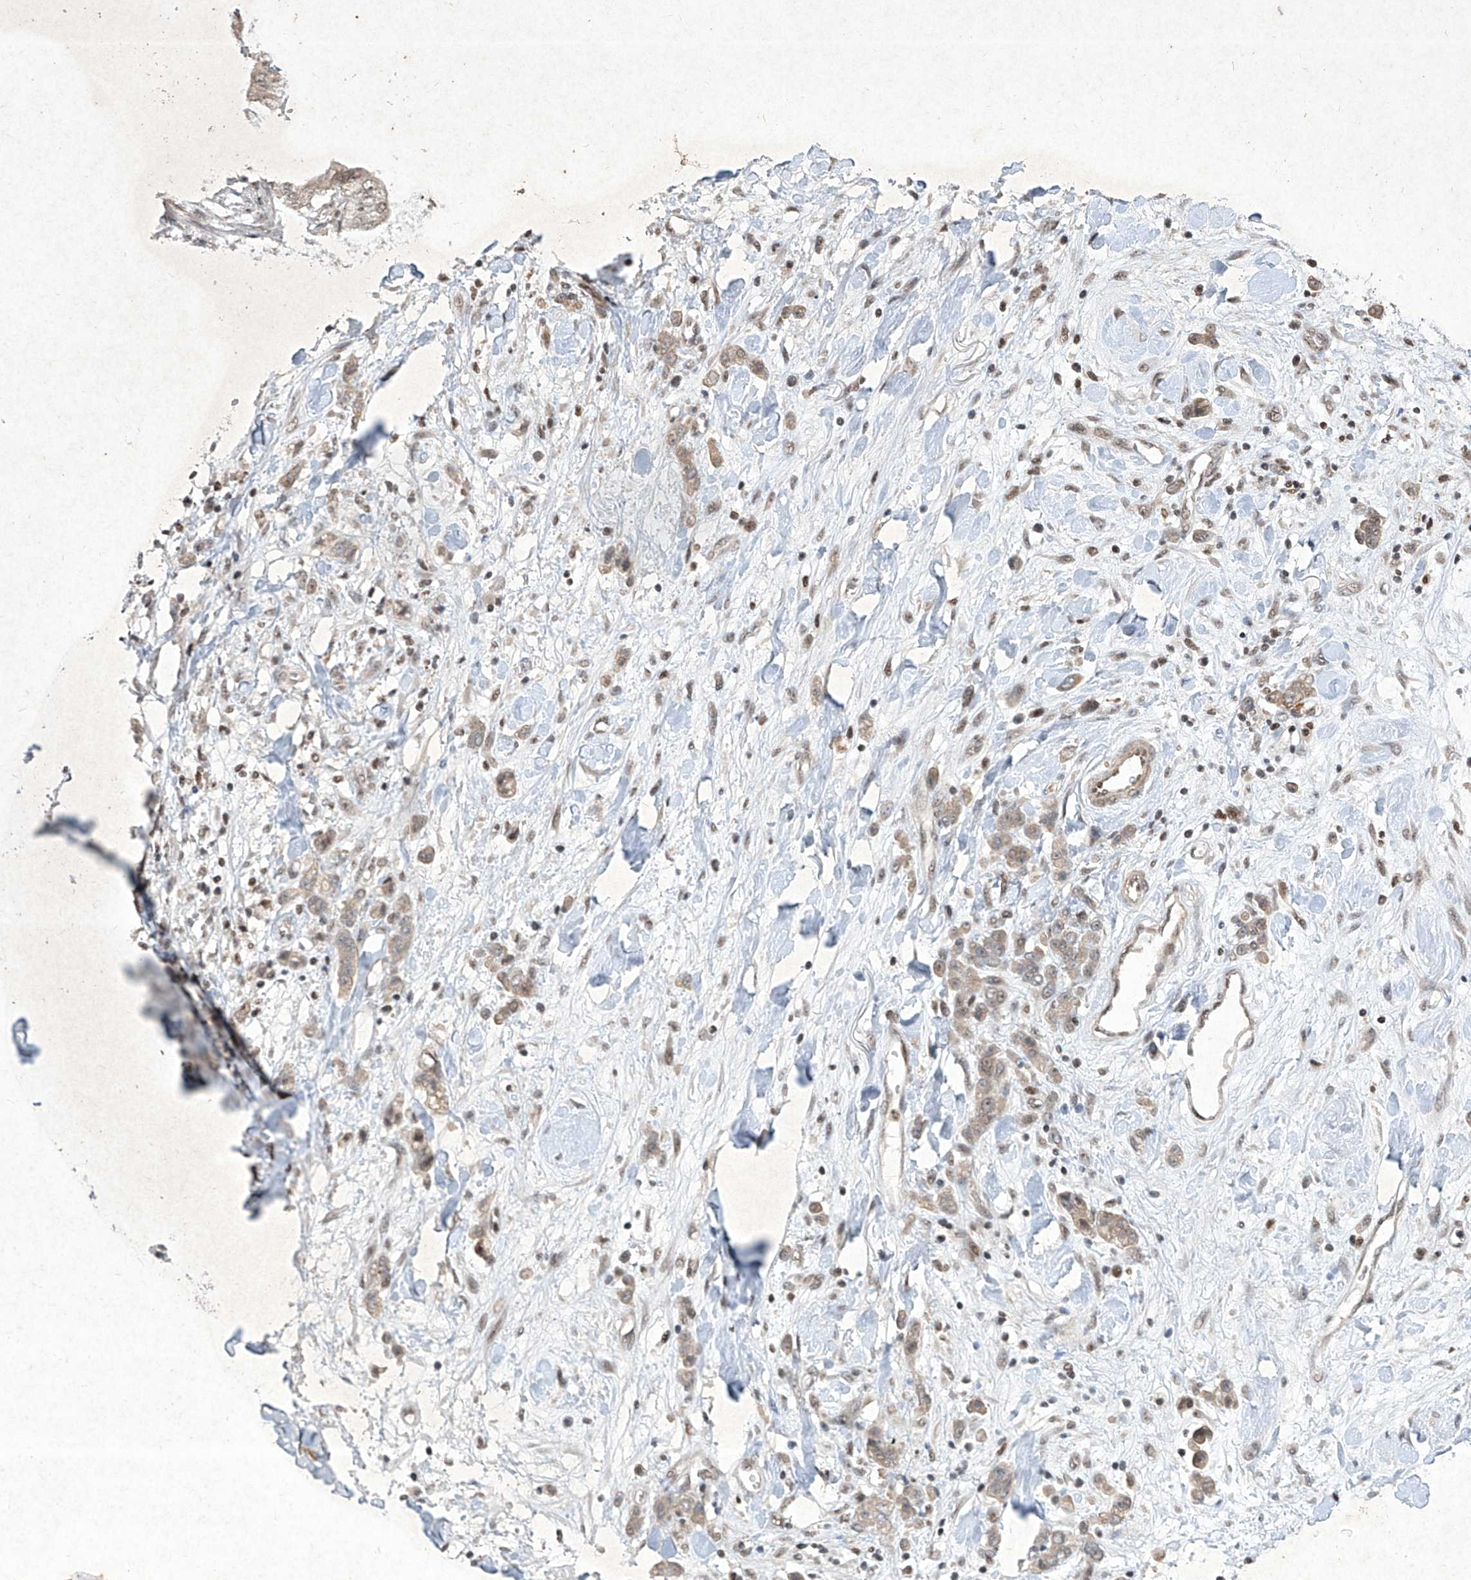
{"staining": {"intensity": "weak", "quantity": ">75%", "location": "cytoplasmic/membranous"}, "tissue": "stomach cancer", "cell_type": "Tumor cells", "image_type": "cancer", "snomed": [{"axis": "morphology", "description": "Normal tissue, NOS"}, {"axis": "morphology", "description": "Adenocarcinoma, NOS"}, {"axis": "topography", "description": "Stomach"}], "caption": "Weak cytoplasmic/membranous protein positivity is appreciated in about >75% of tumor cells in adenocarcinoma (stomach). (DAB = brown stain, brightfield microscopy at high magnification).", "gene": "IRF2", "patient": {"sex": "male", "age": 82}}